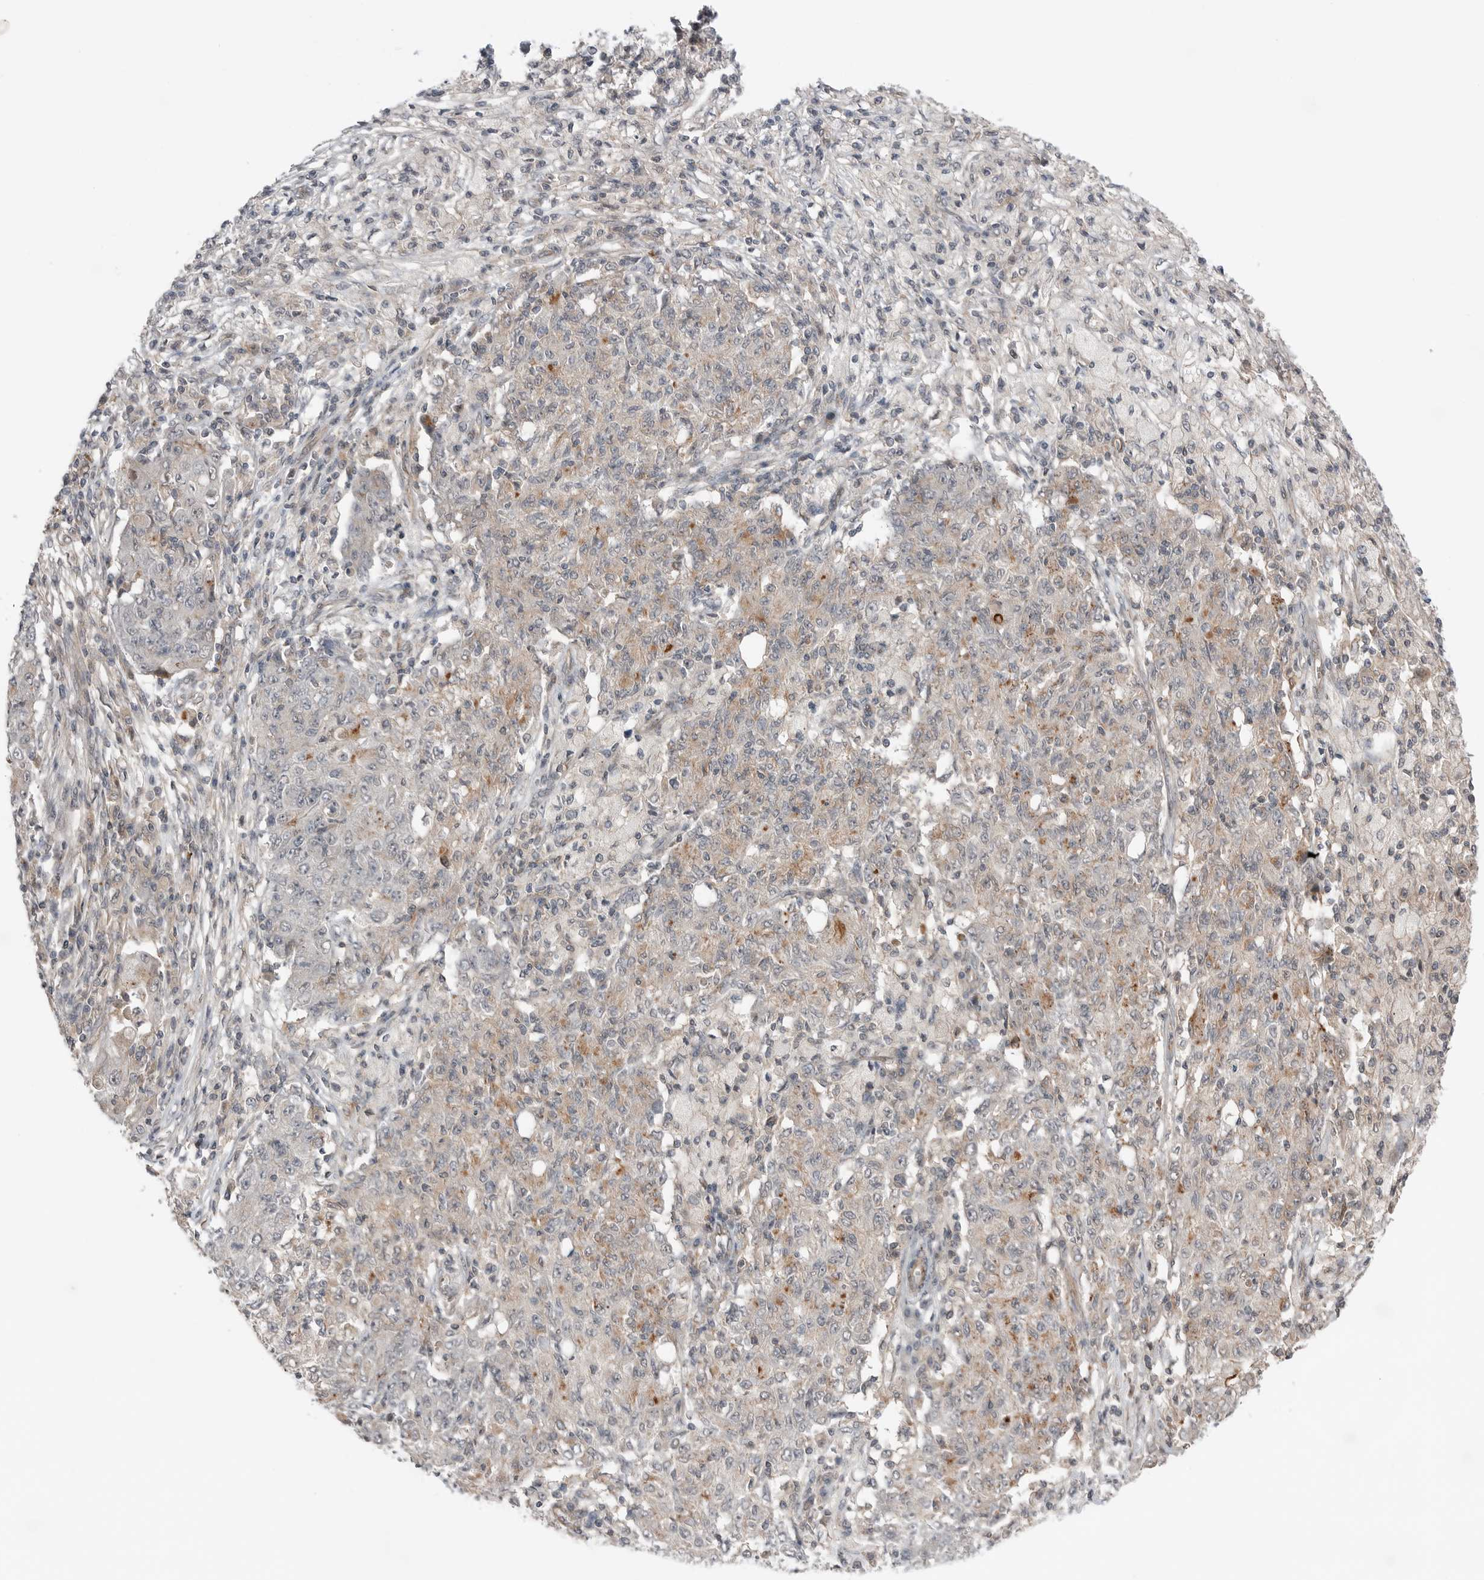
{"staining": {"intensity": "weak", "quantity": "<25%", "location": "cytoplasmic/membranous"}, "tissue": "ovarian cancer", "cell_type": "Tumor cells", "image_type": "cancer", "snomed": [{"axis": "morphology", "description": "Carcinoma, endometroid"}, {"axis": "topography", "description": "Ovary"}], "caption": "Tumor cells show no significant expression in ovarian endometroid carcinoma. (Stains: DAB IHC with hematoxylin counter stain, Microscopy: brightfield microscopy at high magnification).", "gene": "PEAK1", "patient": {"sex": "female", "age": 42}}